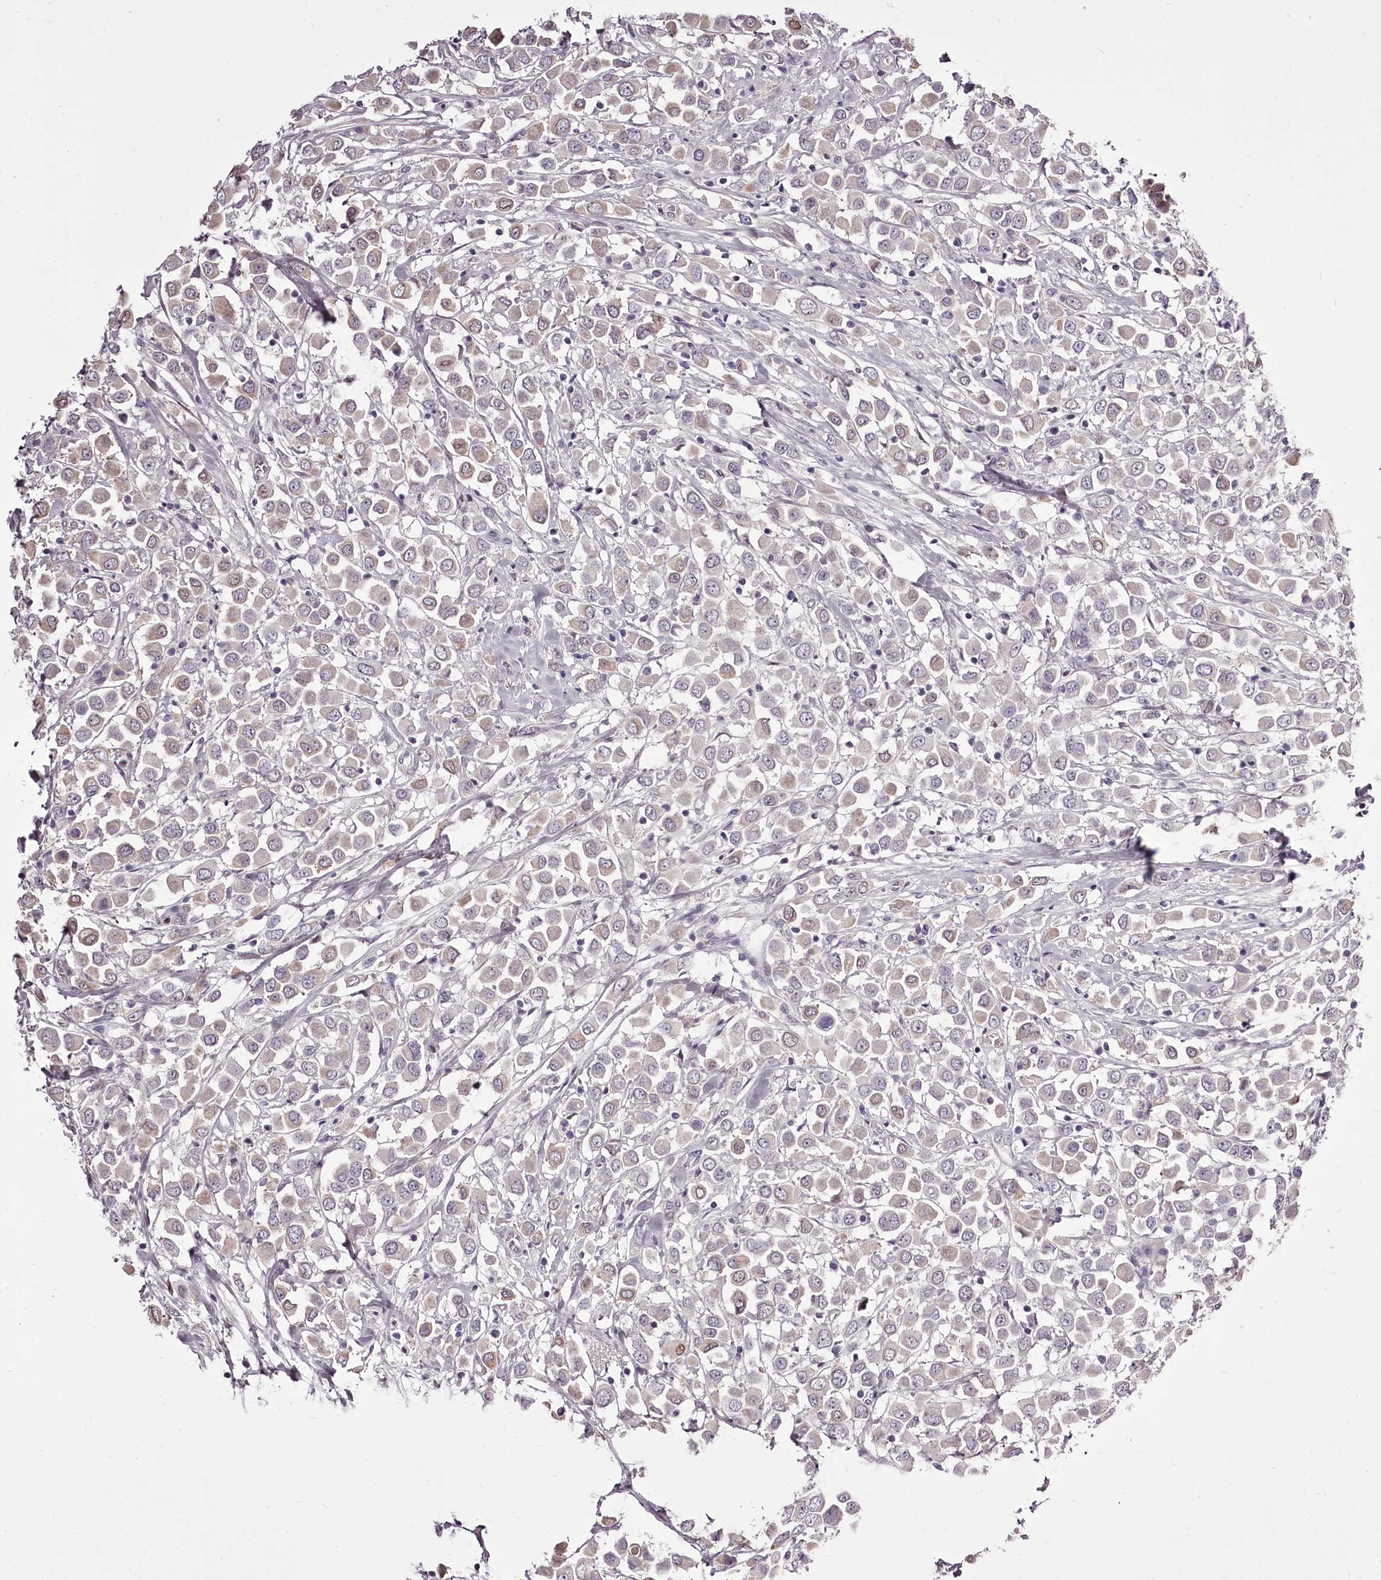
{"staining": {"intensity": "weak", "quantity": "25%-75%", "location": "cytoplasmic/membranous,nuclear"}, "tissue": "breast cancer", "cell_type": "Tumor cells", "image_type": "cancer", "snomed": [{"axis": "morphology", "description": "Duct carcinoma"}, {"axis": "topography", "description": "Breast"}], "caption": "Breast cancer tissue demonstrates weak cytoplasmic/membranous and nuclear expression in approximately 25%-75% of tumor cells", "gene": "C1orf56", "patient": {"sex": "female", "age": 61}}